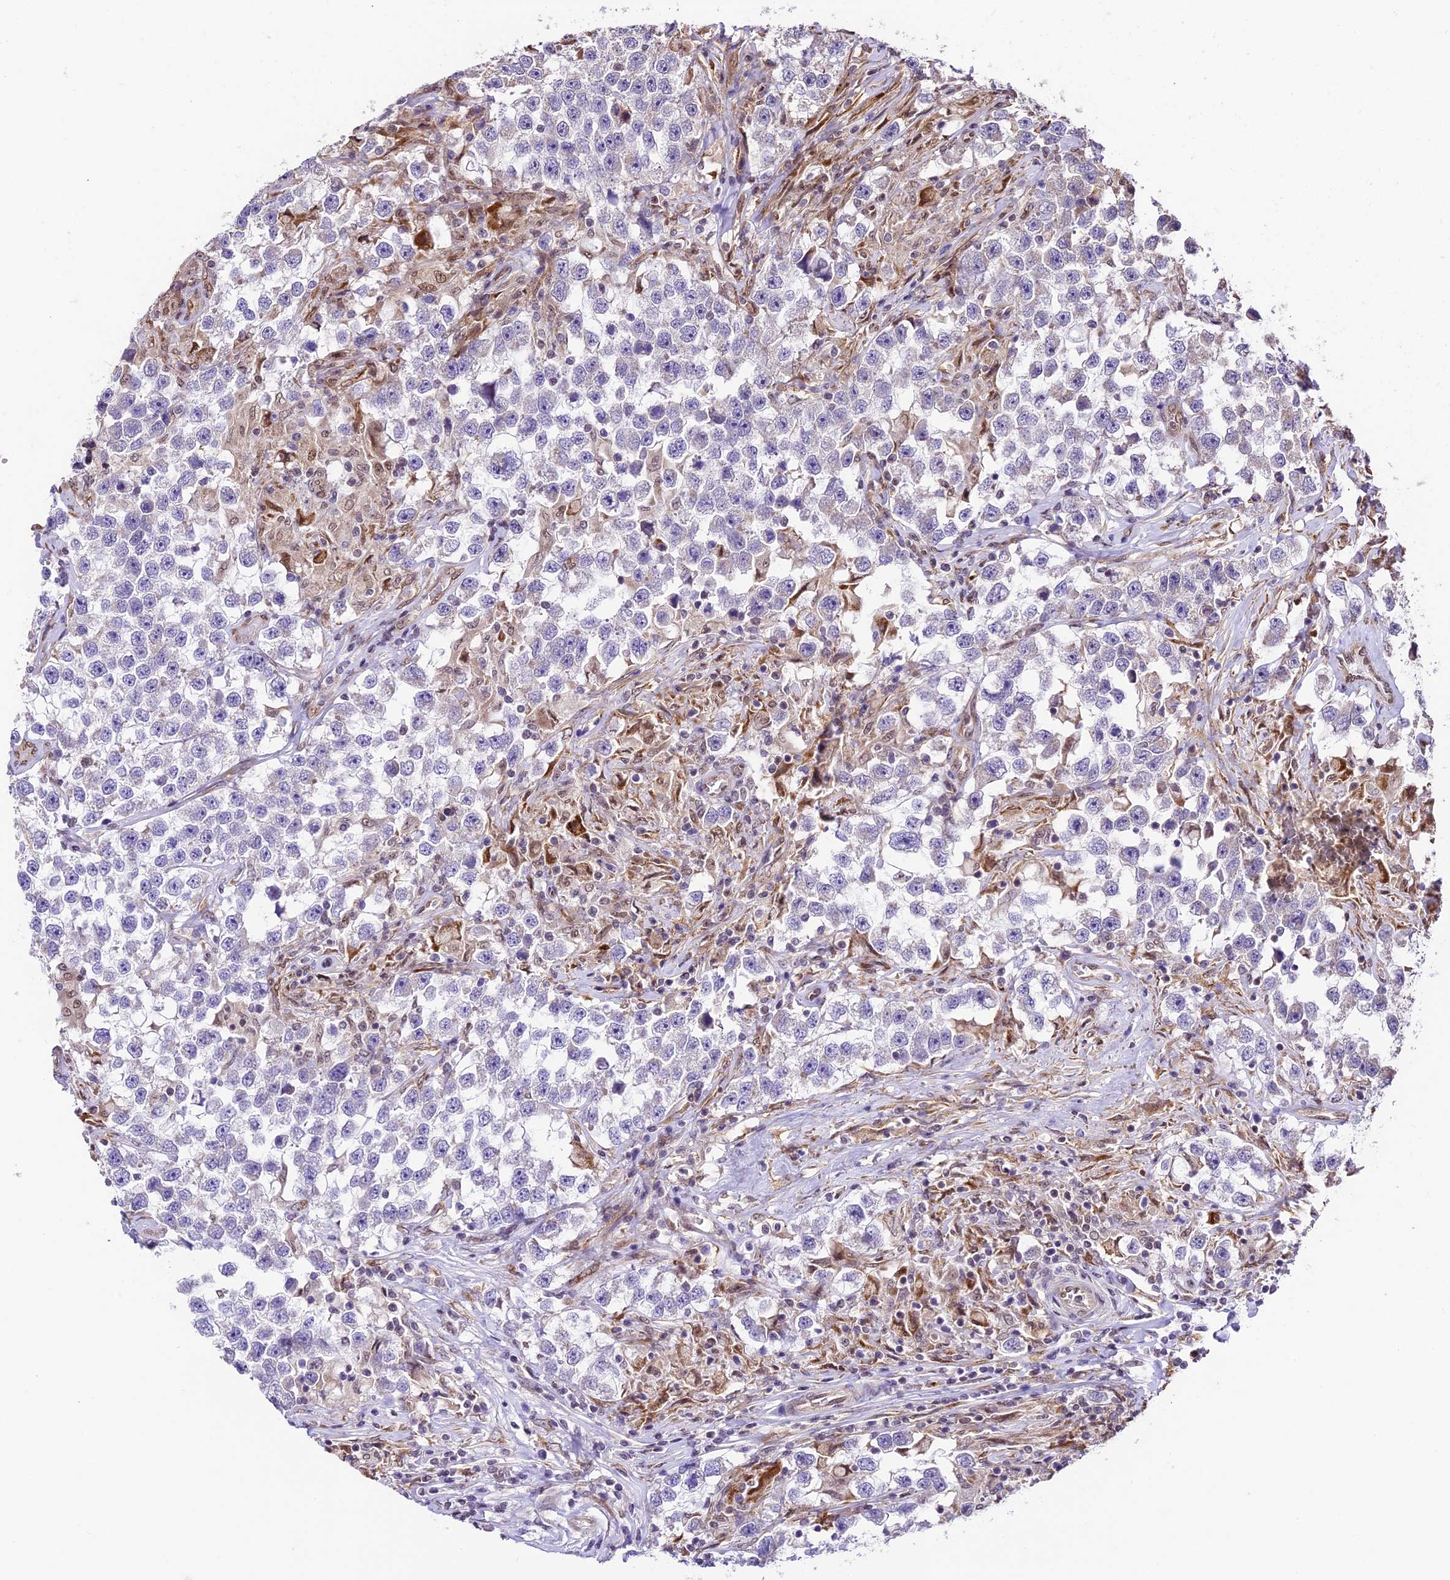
{"staining": {"intensity": "negative", "quantity": "none", "location": "none"}, "tissue": "testis cancer", "cell_type": "Tumor cells", "image_type": "cancer", "snomed": [{"axis": "morphology", "description": "Seminoma, NOS"}, {"axis": "topography", "description": "Testis"}], "caption": "This is an IHC histopathology image of testis seminoma. There is no positivity in tumor cells.", "gene": "TRIM22", "patient": {"sex": "male", "age": 46}}